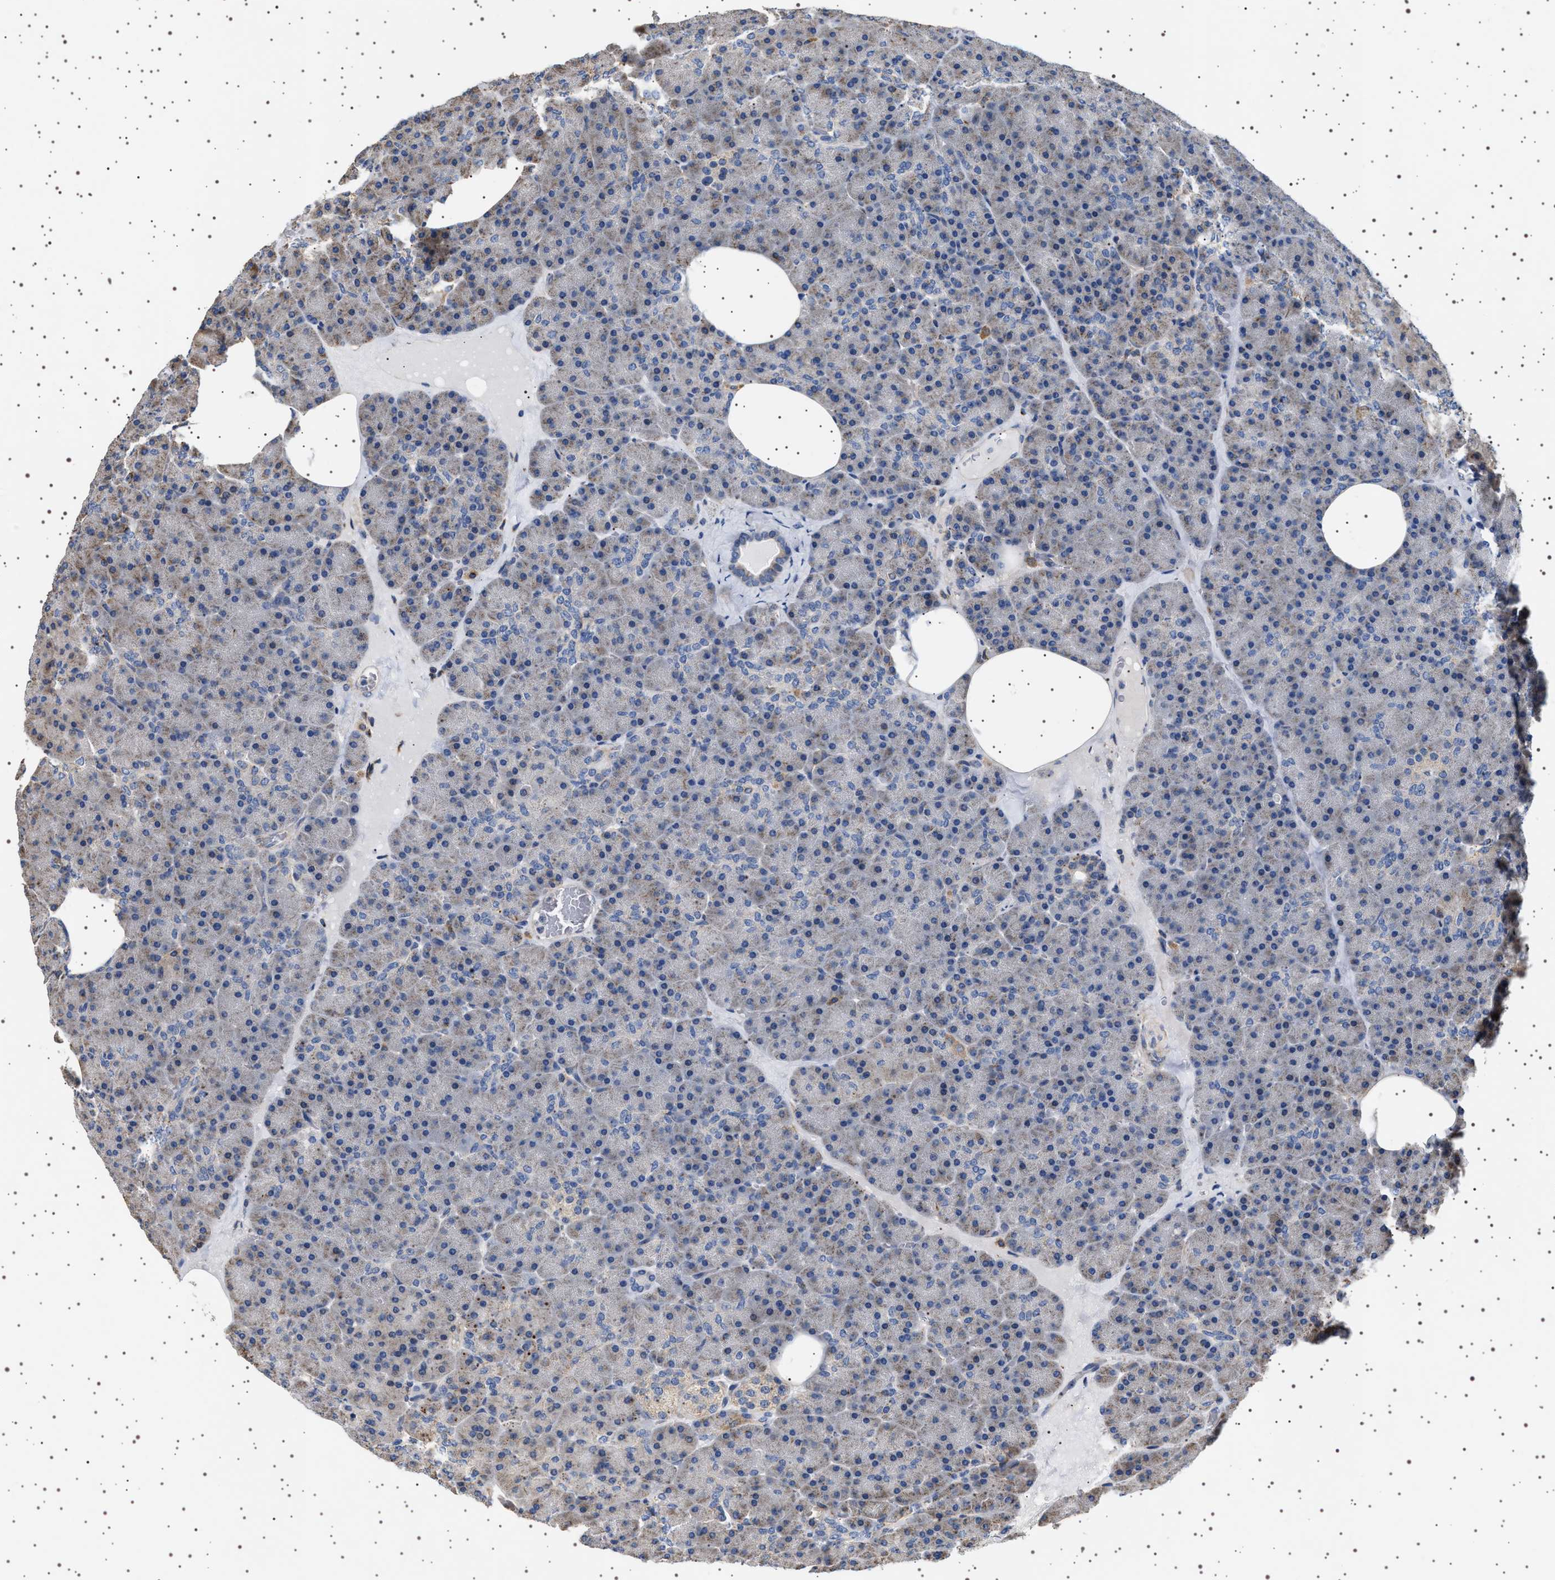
{"staining": {"intensity": "weak", "quantity": "25%-75%", "location": "cytoplasmic/membranous"}, "tissue": "pancreas", "cell_type": "Exocrine glandular cells", "image_type": "normal", "snomed": [{"axis": "morphology", "description": "Normal tissue, NOS"}, {"axis": "morphology", "description": "Carcinoid, malignant, NOS"}, {"axis": "topography", "description": "Pancreas"}], "caption": "Unremarkable pancreas was stained to show a protein in brown. There is low levels of weak cytoplasmic/membranous positivity in approximately 25%-75% of exocrine glandular cells.", "gene": "TRUB2", "patient": {"sex": "female", "age": 35}}